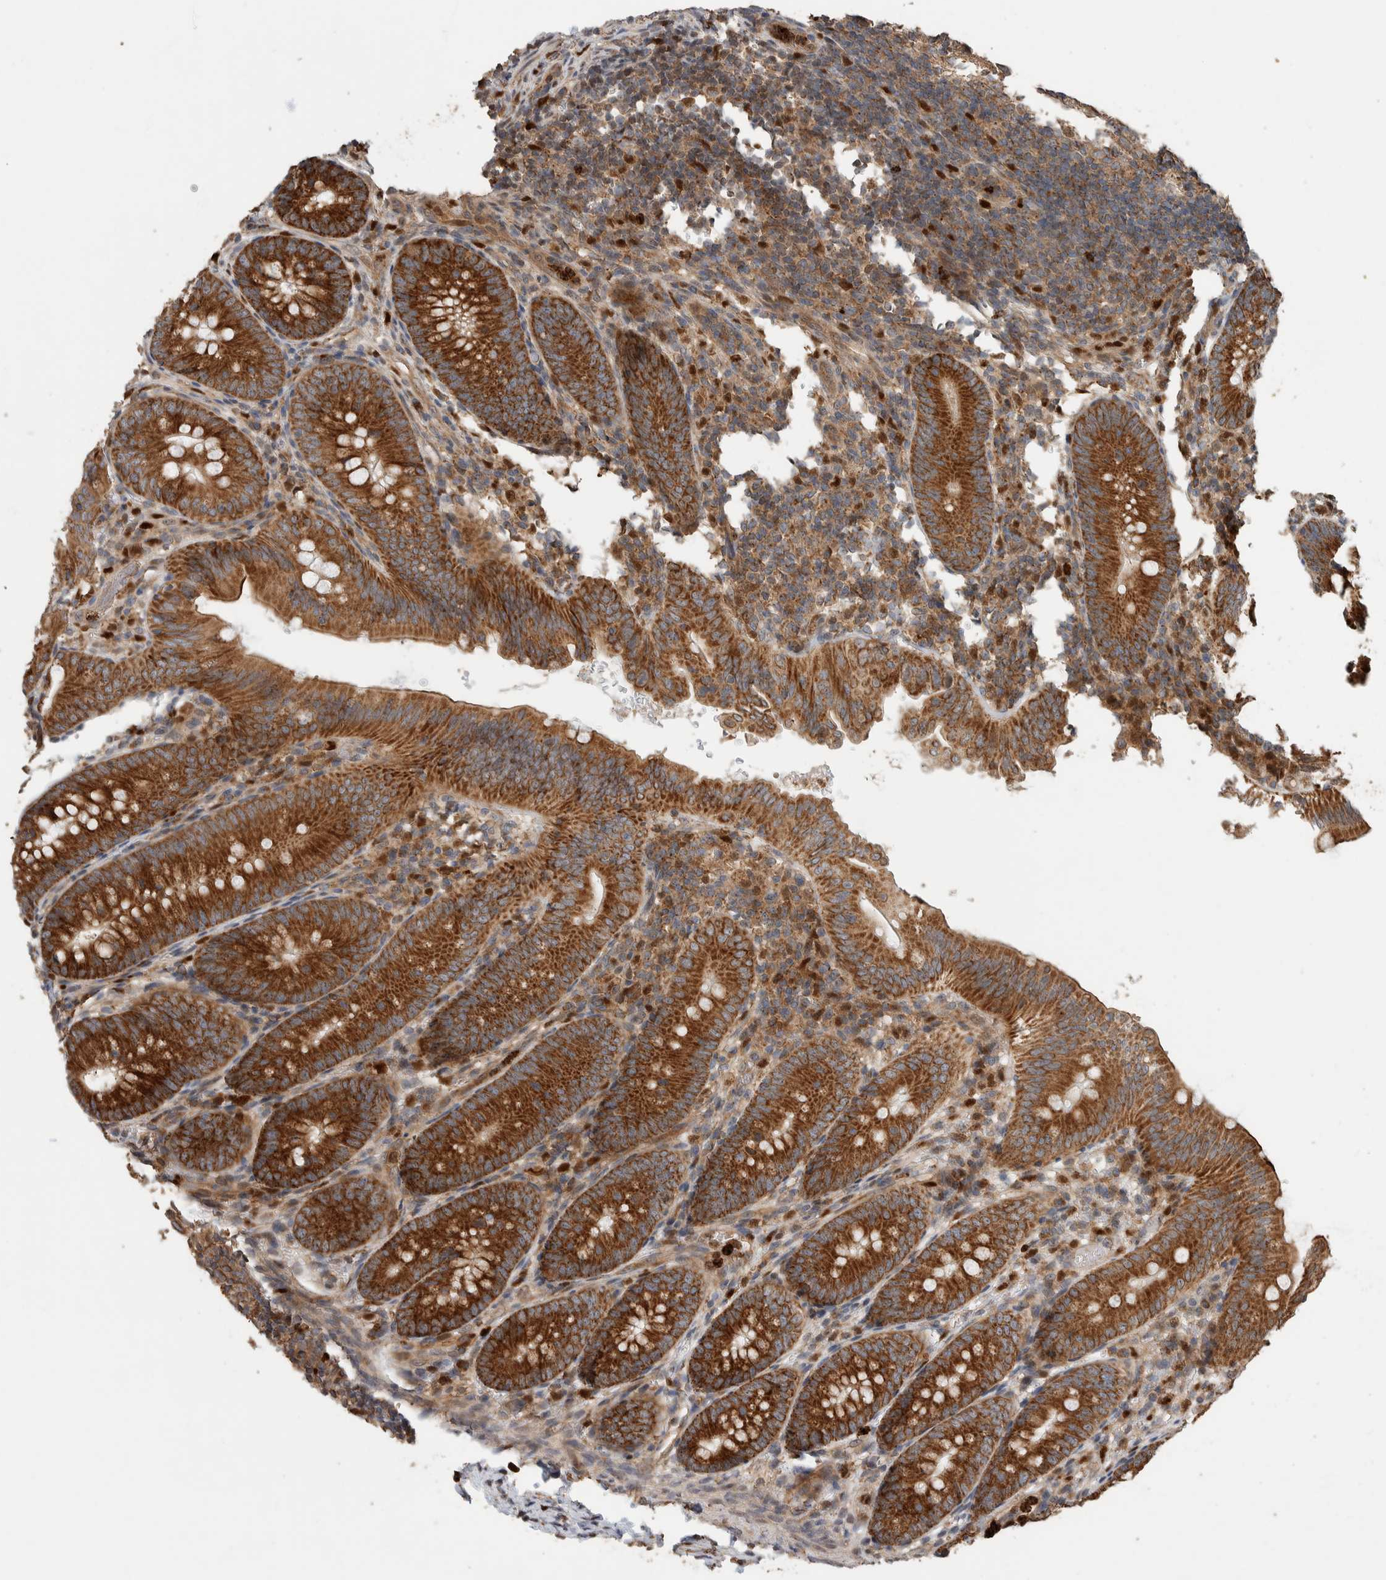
{"staining": {"intensity": "strong", "quantity": ">75%", "location": "cytoplasmic/membranous"}, "tissue": "appendix", "cell_type": "Glandular cells", "image_type": "normal", "snomed": [{"axis": "morphology", "description": "Normal tissue, NOS"}, {"axis": "topography", "description": "Appendix"}], "caption": "DAB immunohistochemical staining of benign human appendix displays strong cytoplasmic/membranous protein expression in about >75% of glandular cells.", "gene": "VPS53", "patient": {"sex": "male", "age": 1}}